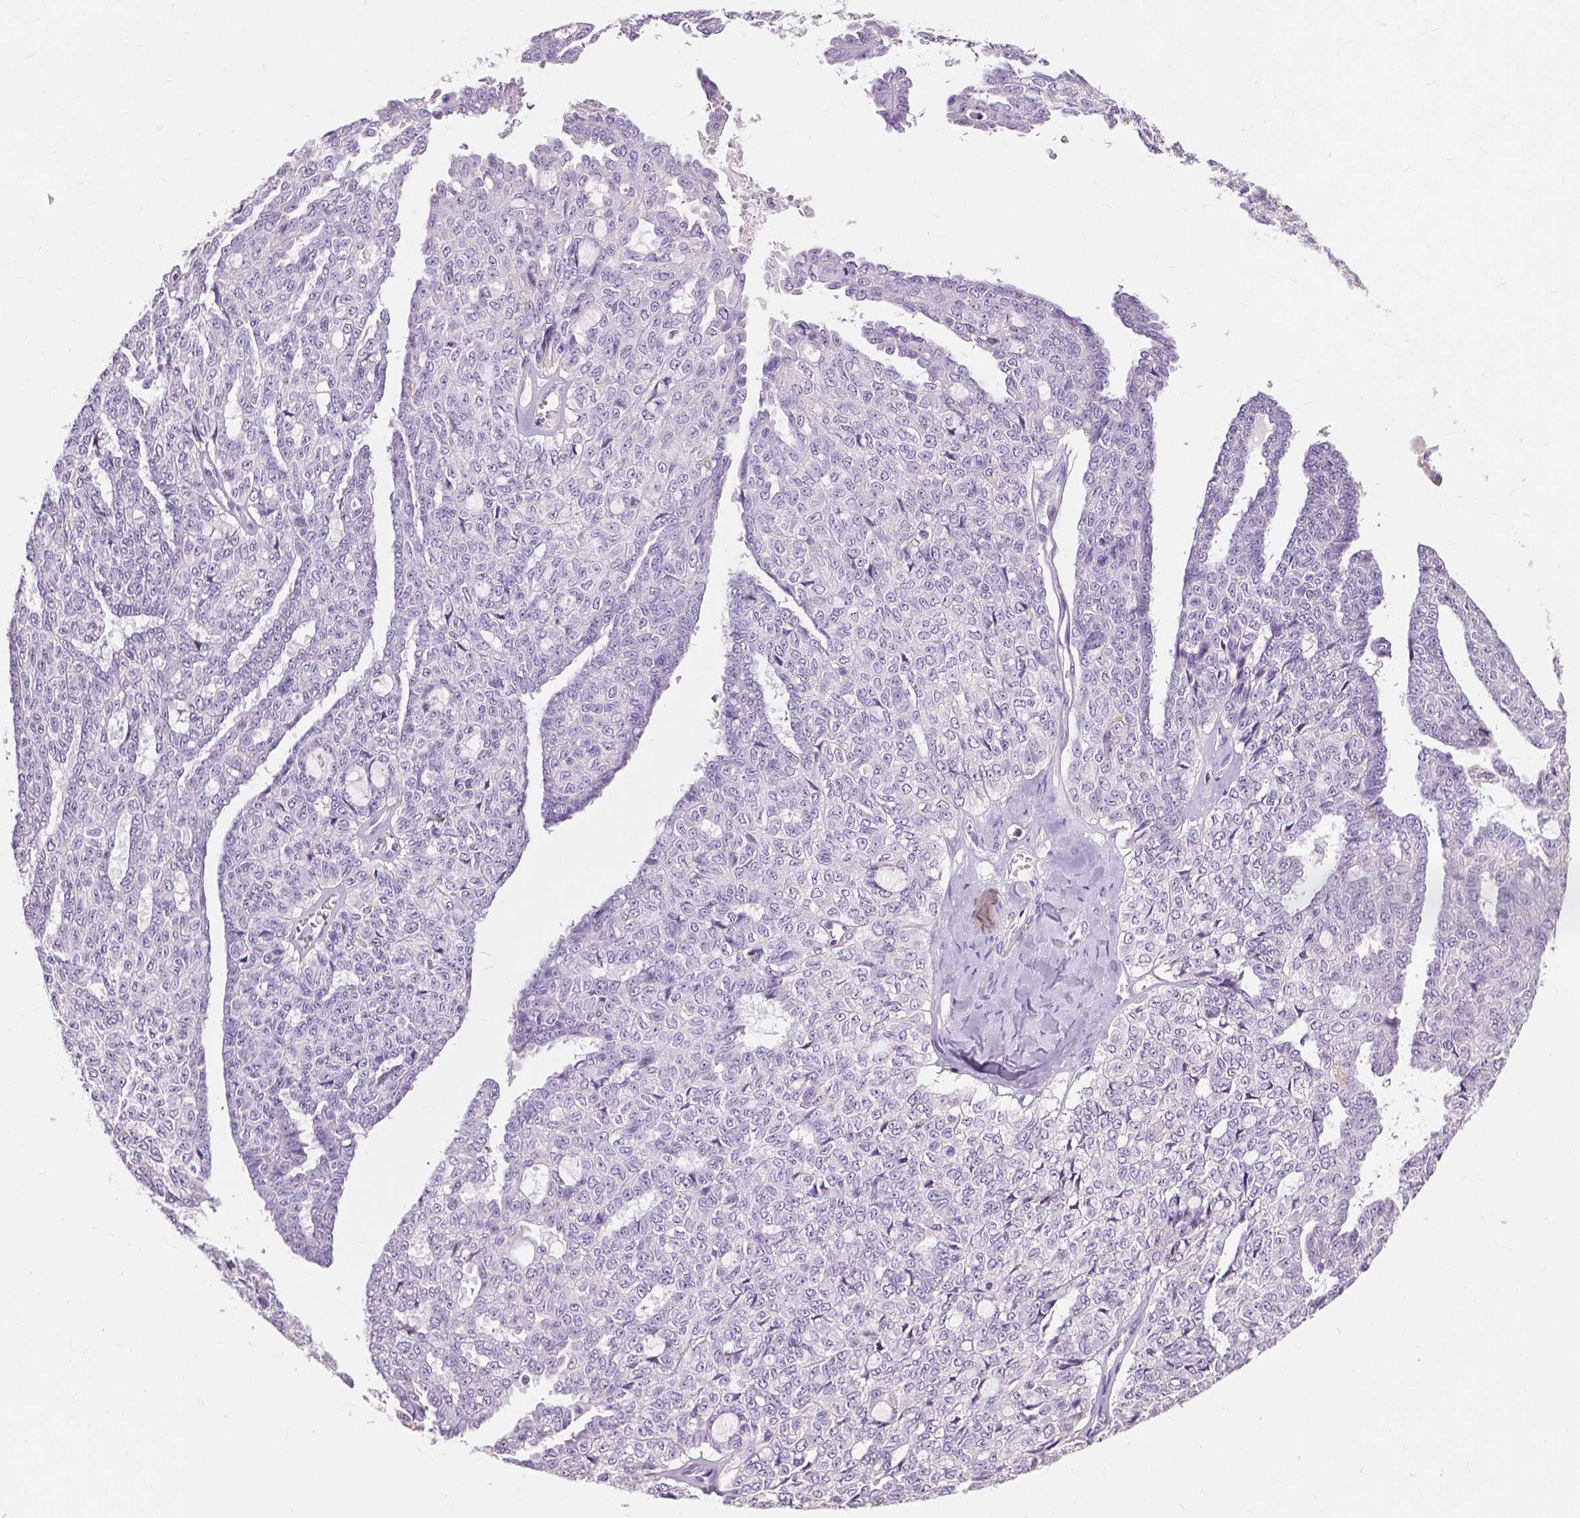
{"staining": {"intensity": "negative", "quantity": "none", "location": "none"}, "tissue": "ovarian cancer", "cell_type": "Tumor cells", "image_type": "cancer", "snomed": [{"axis": "morphology", "description": "Cystadenocarcinoma, serous, NOS"}, {"axis": "topography", "description": "Ovary"}], "caption": "An immunohistochemistry (IHC) micrograph of ovarian cancer (serous cystadenocarcinoma) is shown. There is no staining in tumor cells of ovarian cancer (serous cystadenocarcinoma). (DAB (3,3'-diaminobenzidine) IHC, high magnification).", "gene": "CXCR2", "patient": {"sex": "female", "age": 71}}